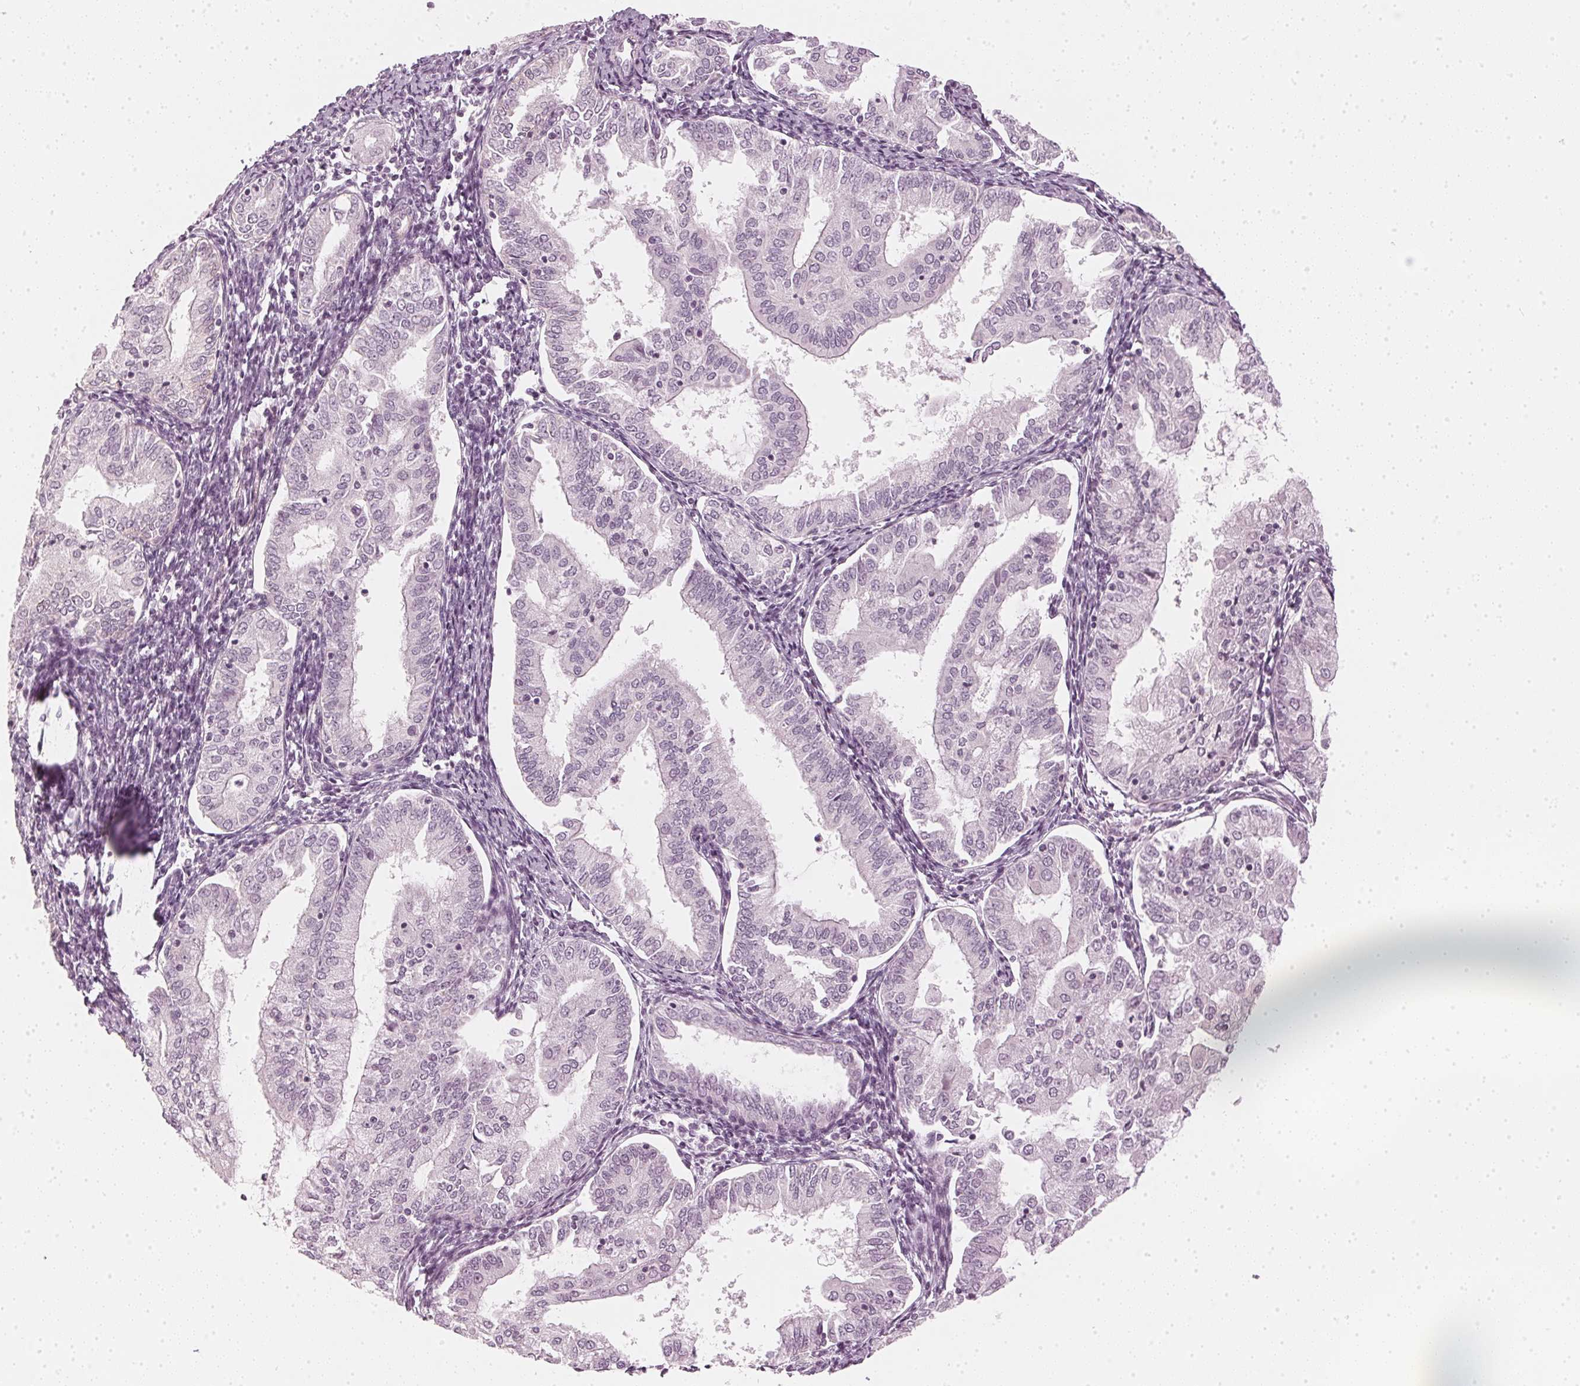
{"staining": {"intensity": "negative", "quantity": "none", "location": "none"}, "tissue": "endometrial cancer", "cell_type": "Tumor cells", "image_type": "cancer", "snomed": [{"axis": "morphology", "description": "Adenocarcinoma, NOS"}, {"axis": "topography", "description": "Endometrium"}], "caption": "Endometrial adenocarcinoma was stained to show a protein in brown. There is no significant positivity in tumor cells.", "gene": "APLP1", "patient": {"sex": "female", "age": 55}}